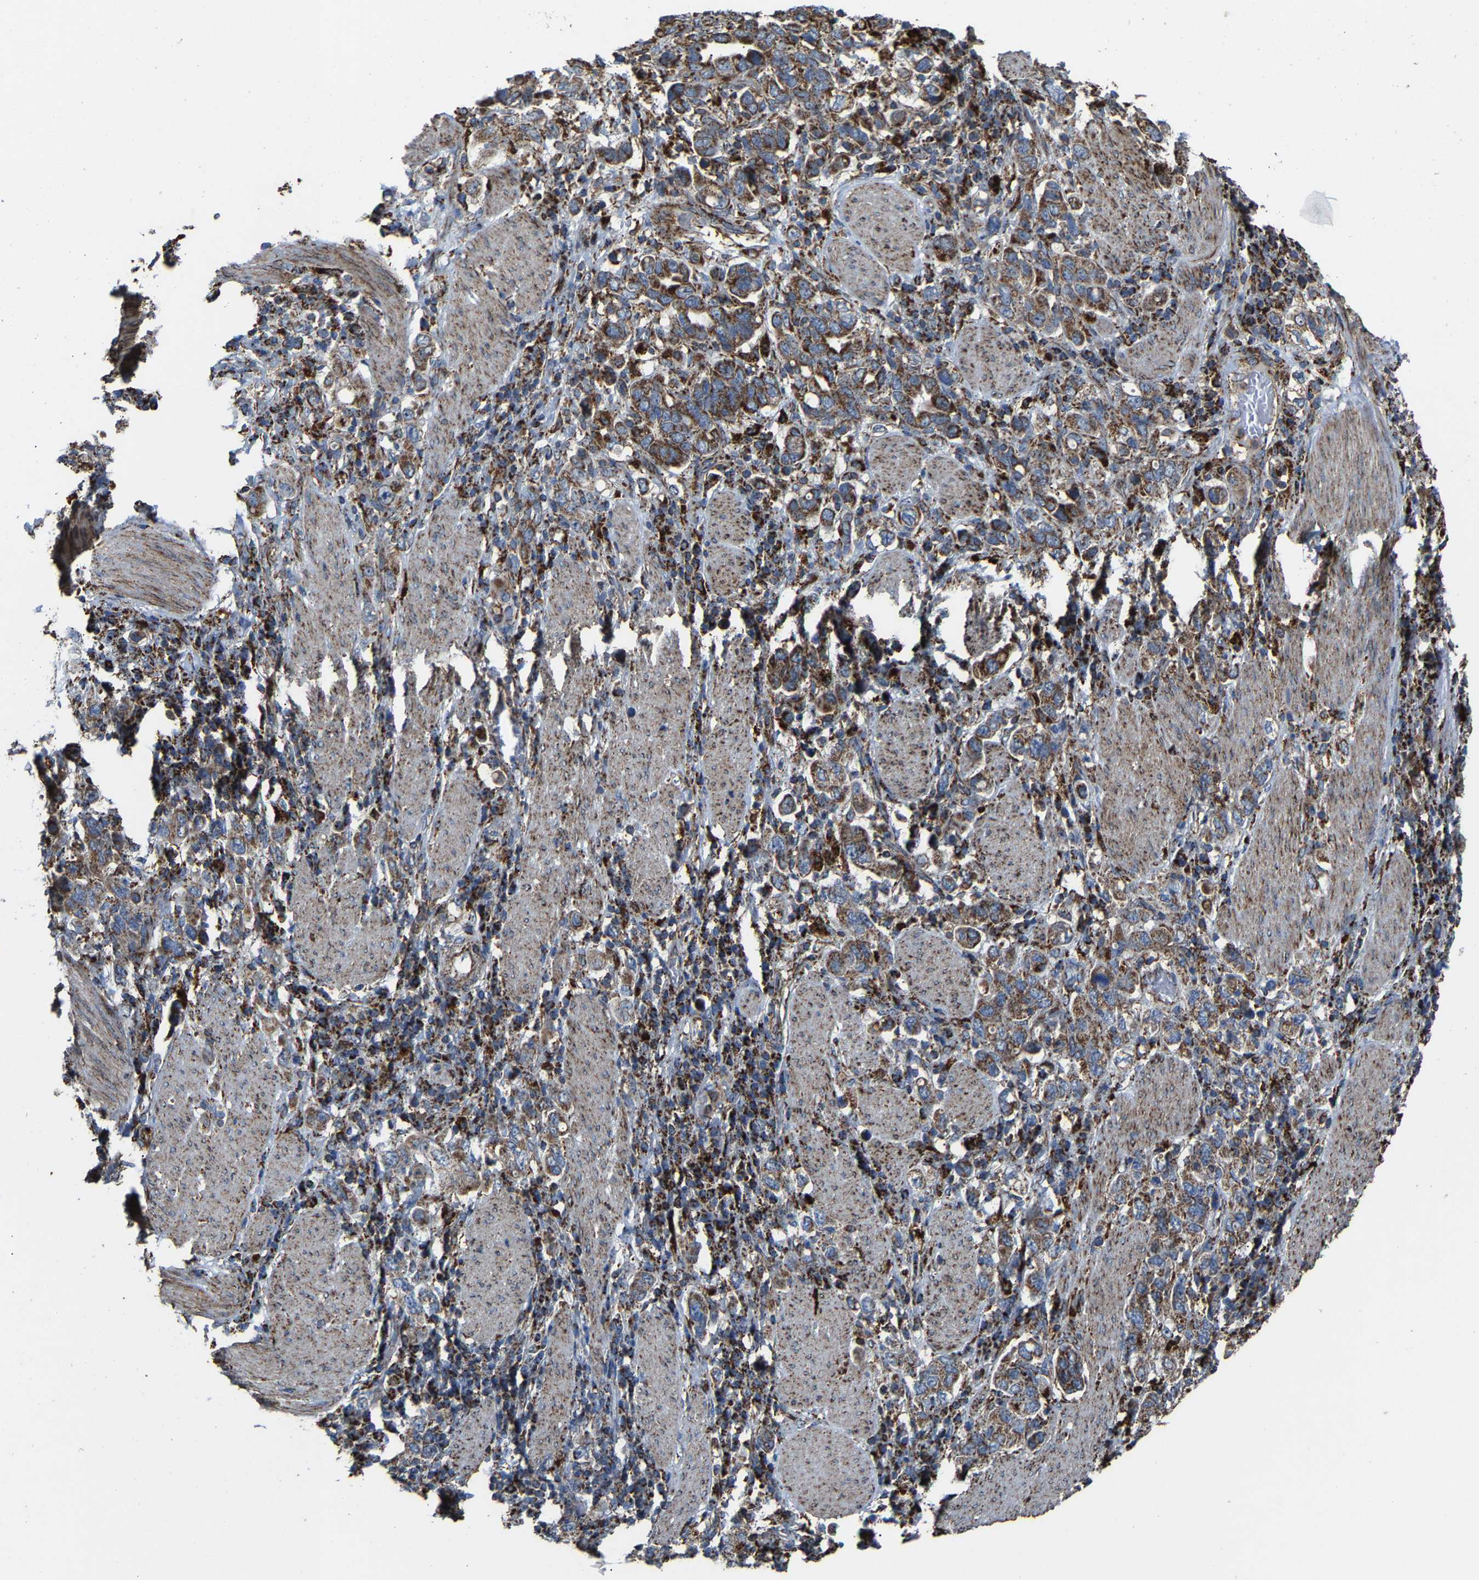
{"staining": {"intensity": "moderate", "quantity": ">75%", "location": "cytoplasmic/membranous"}, "tissue": "stomach cancer", "cell_type": "Tumor cells", "image_type": "cancer", "snomed": [{"axis": "morphology", "description": "Adenocarcinoma, NOS"}, {"axis": "topography", "description": "Stomach, upper"}], "caption": "Stomach adenocarcinoma stained for a protein (brown) displays moderate cytoplasmic/membranous positive positivity in approximately >75% of tumor cells.", "gene": "NDUFV3", "patient": {"sex": "male", "age": 62}}